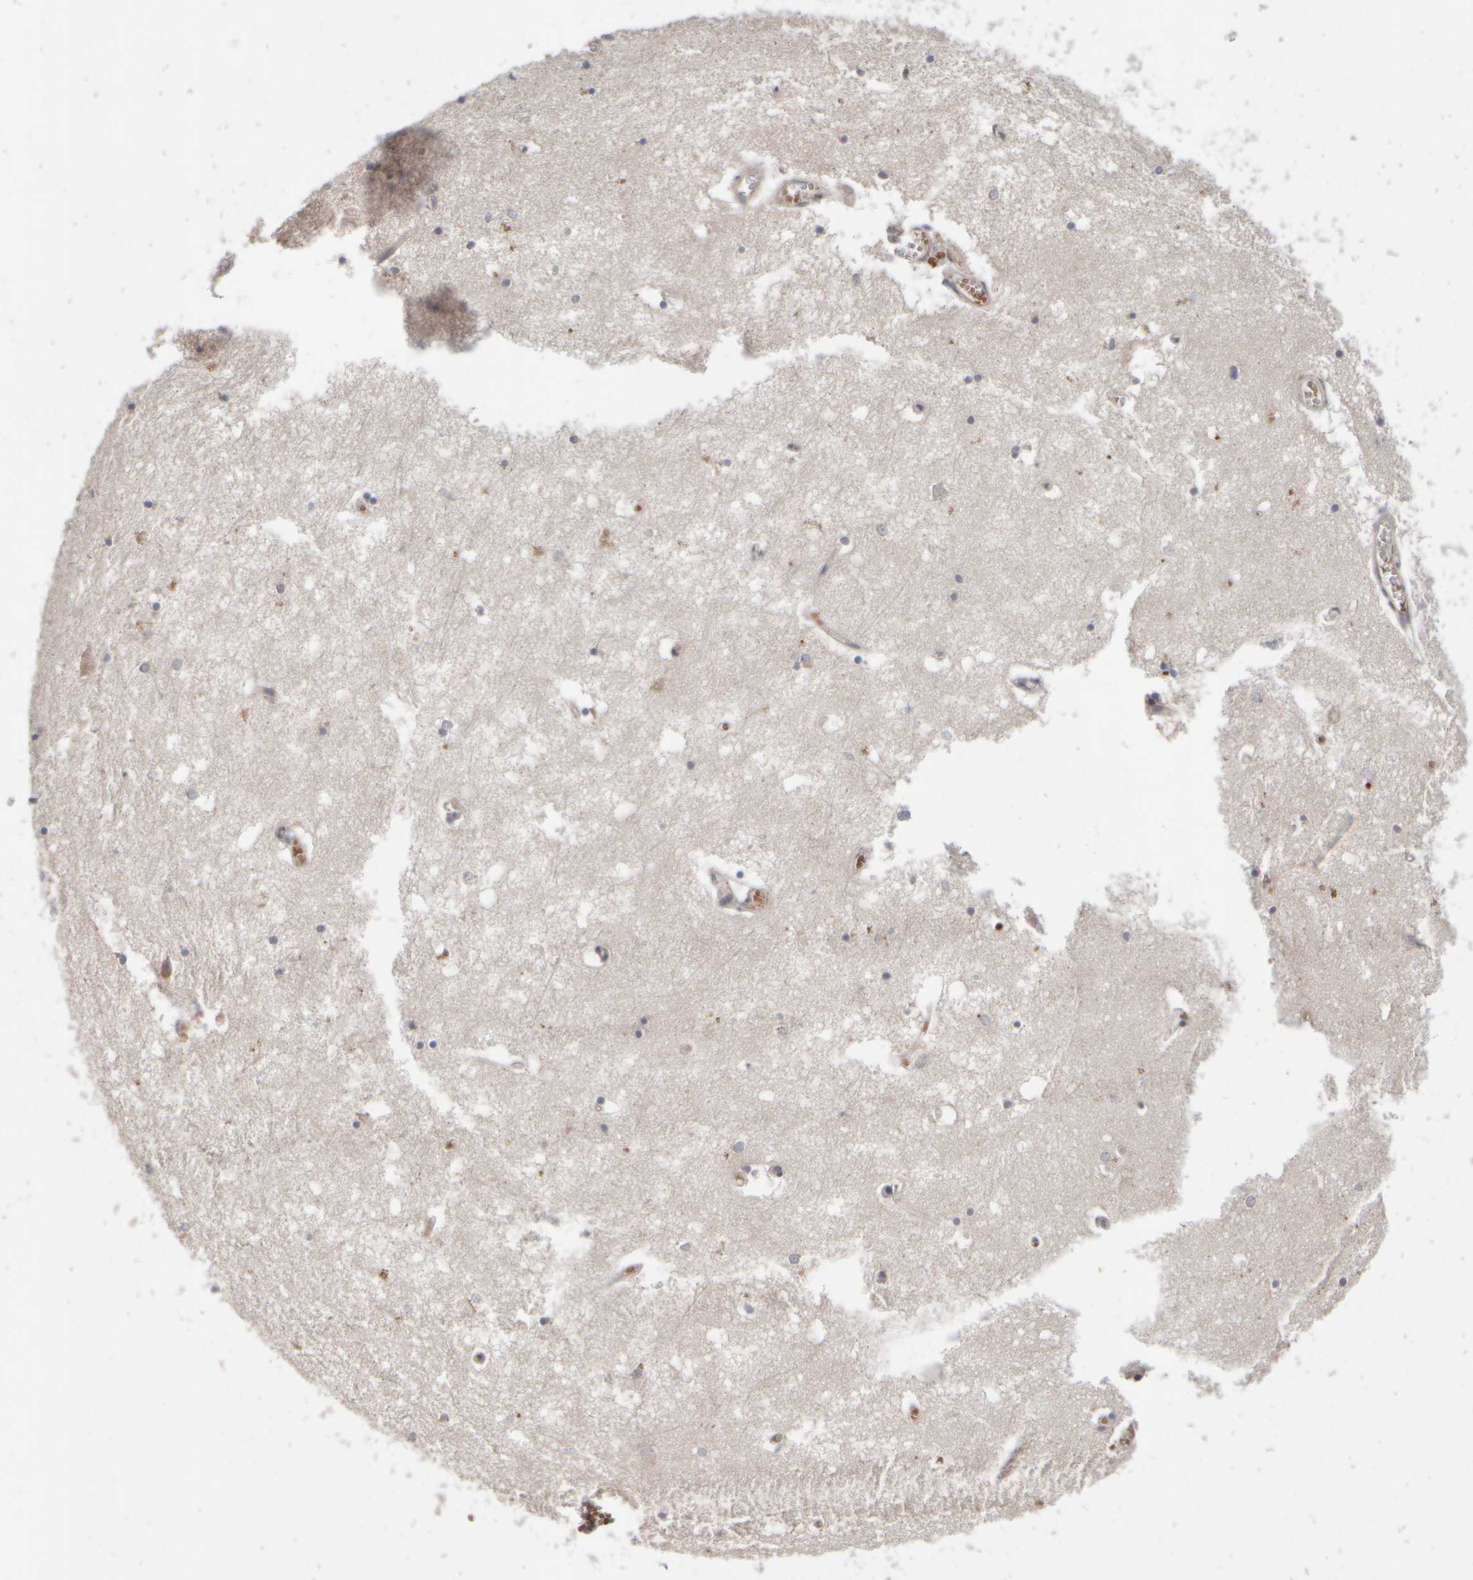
{"staining": {"intensity": "weak", "quantity": "25%-75%", "location": "cytoplasmic/membranous"}, "tissue": "hippocampus", "cell_type": "Glial cells", "image_type": "normal", "snomed": [{"axis": "morphology", "description": "Normal tissue, NOS"}, {"axis": "topography", "description": "Hippocampus"}], "caption": "DAB immunohistochemical staining of benign human hippocampus exhibits weak cytoplasmic/membranous protein expression in about 25%-75% of glial cells. (DAB IHC, brown staining for protein, blue staining for nuclei).", "gene": "ABHD11", "patient": {"sex": "male", "age": 70}}